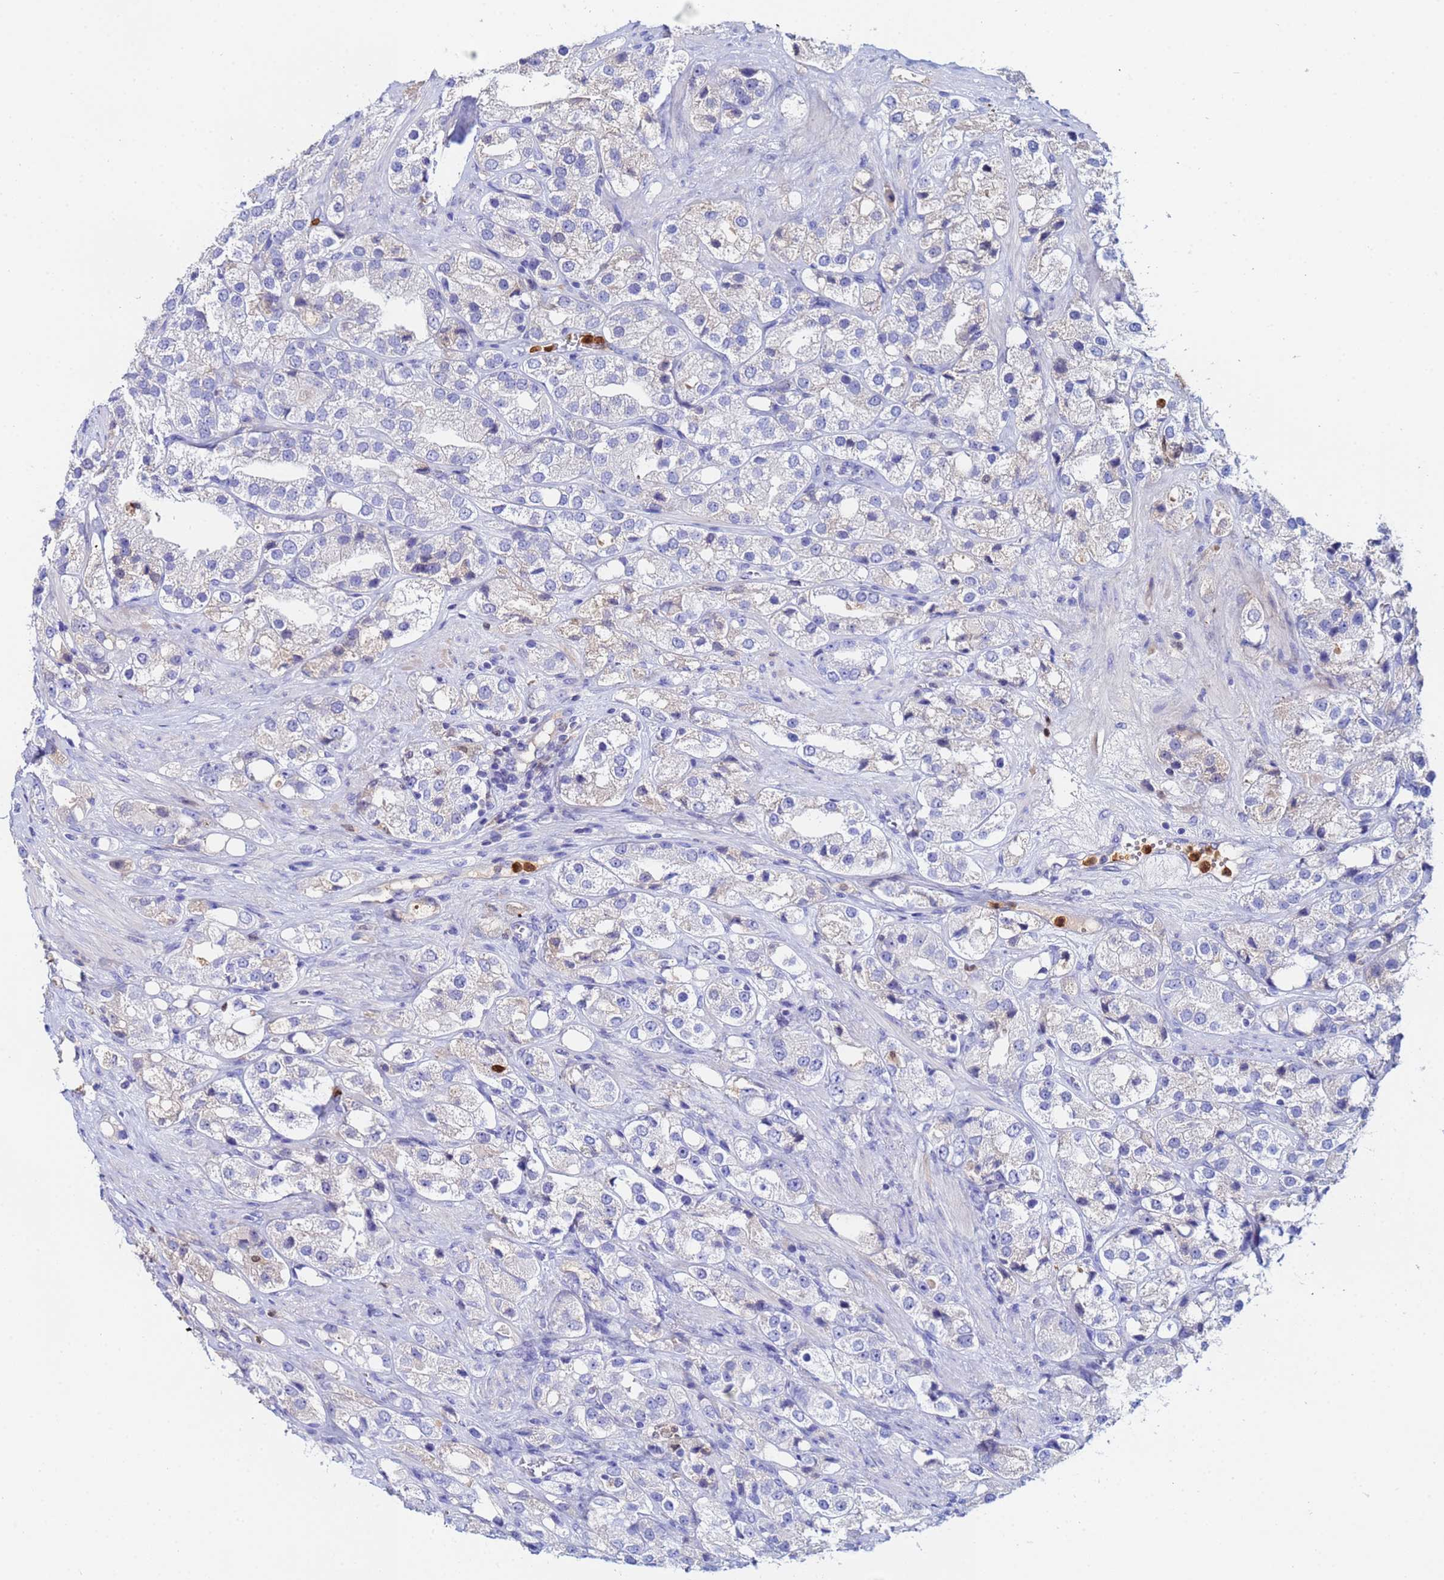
{"staining": {"intensity": "negative", "quantity": "none", "location": "none"}, "tissue": "prostate cancer", "cell_type": "Tumor cells", "image_type": "cancer", "snomed": [{"axis": "morphology", "description": "Adenocarcinoma, NOS"}, {"axis": "topography", "description": "Prostate"}], "caption": "This is an immunohistochemistry (IHC) photomicrograph of human prostate cancer (adenocarcinoma). There is no staining in tumor cells.", "gene": "TUBAL3", "patient": {"sex": "male", "age": 79}}